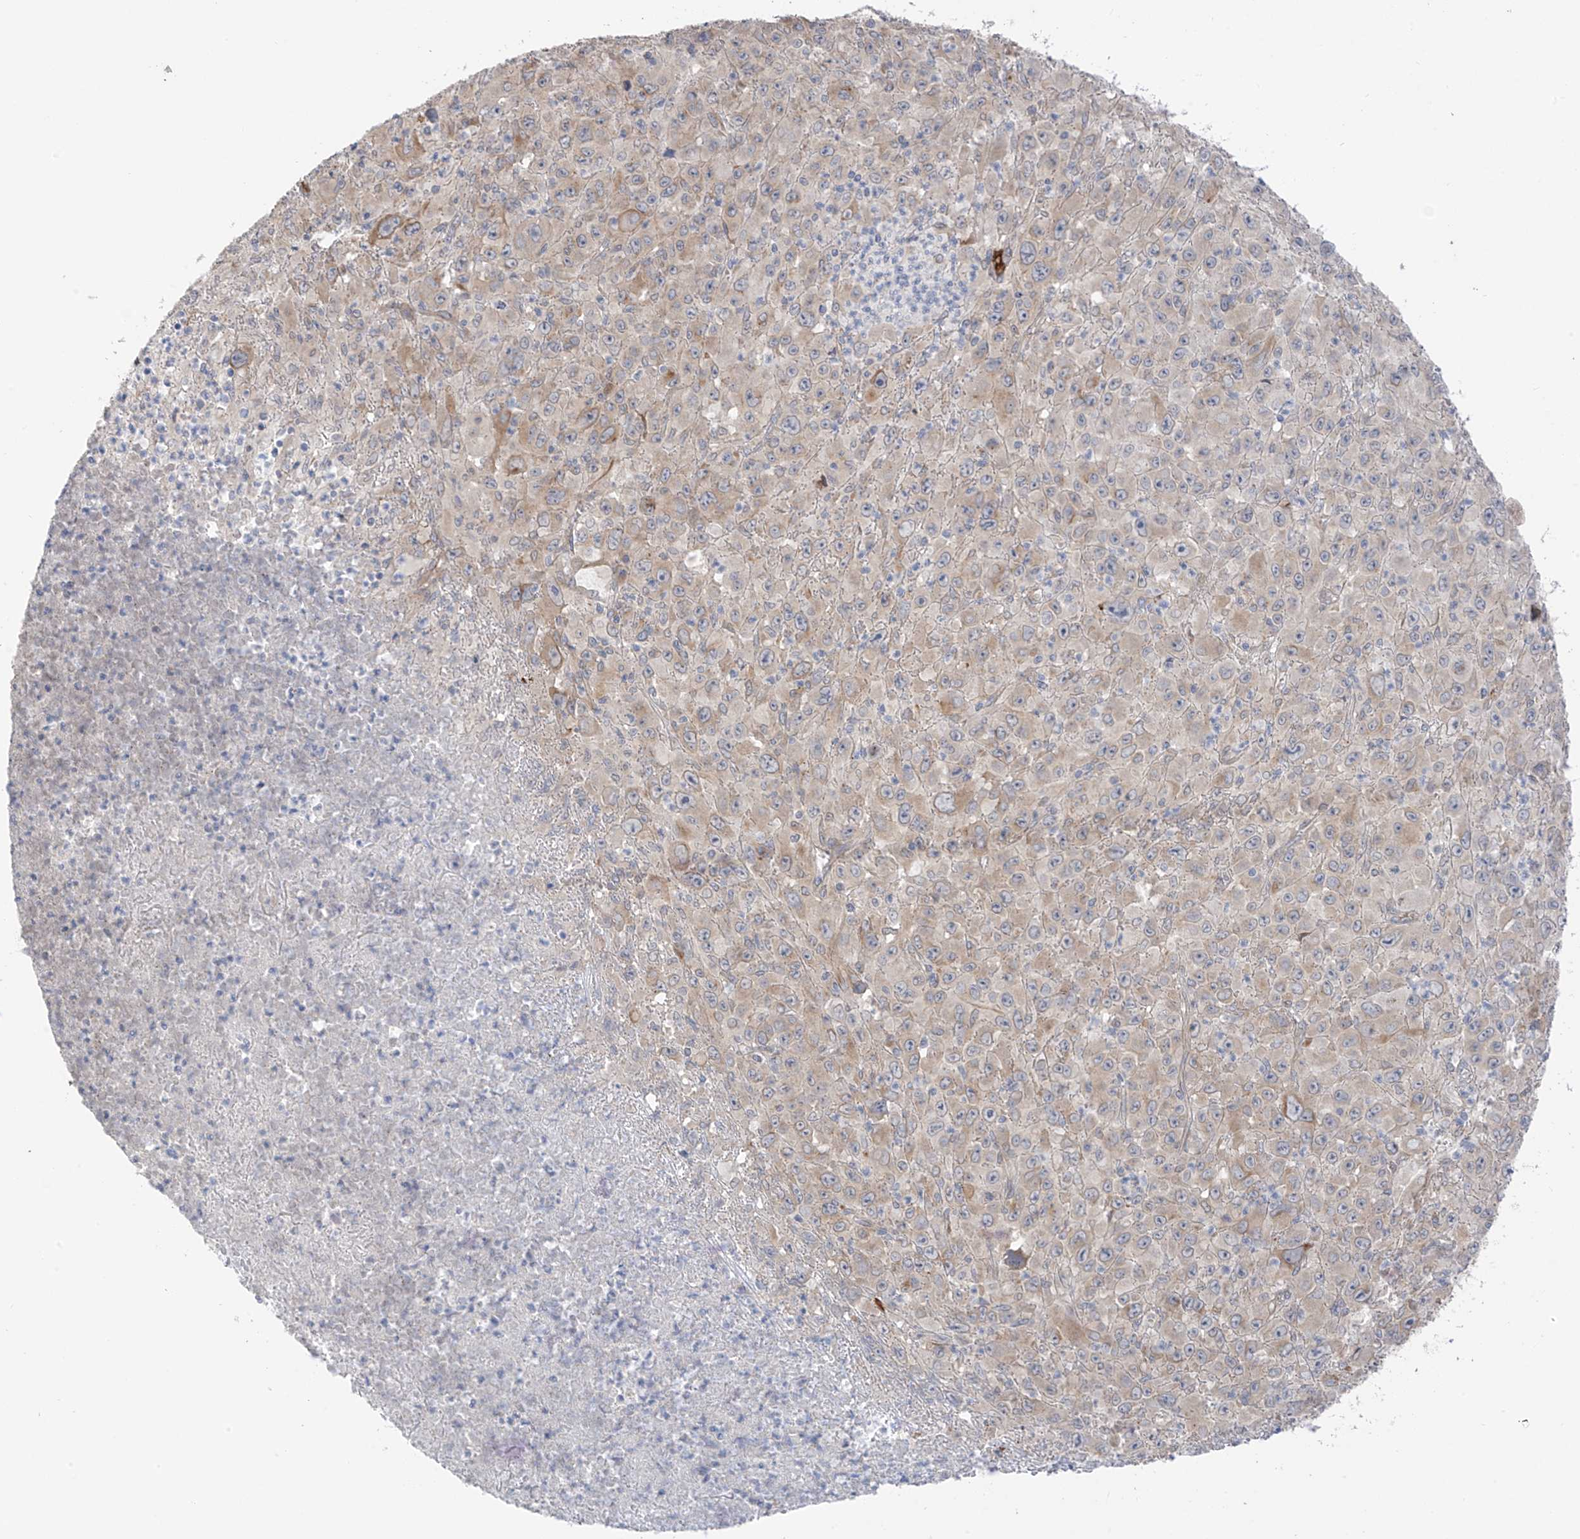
{"staining": {"intensity": "weak", "quantity": ">75%", "location": "cytoplasmic/membranous"}, "tissue": "melanoma", "cell_type": "Tumor cells", "image_type": "cancer", "snomed": [{"axis": "morphology", "description": "Malignant melanoma, Metastatic site"}, {"axis": "topography", "description": "Skin"}], "caption": "A histopathology image showing weak cytoplasmic/membranous positivity in about >75% of tumor cells in melanoma, as visualized by brown immunohistochemical staining.", "gene": "NALCN", "patient": {"sex": "female", "age": 56}}